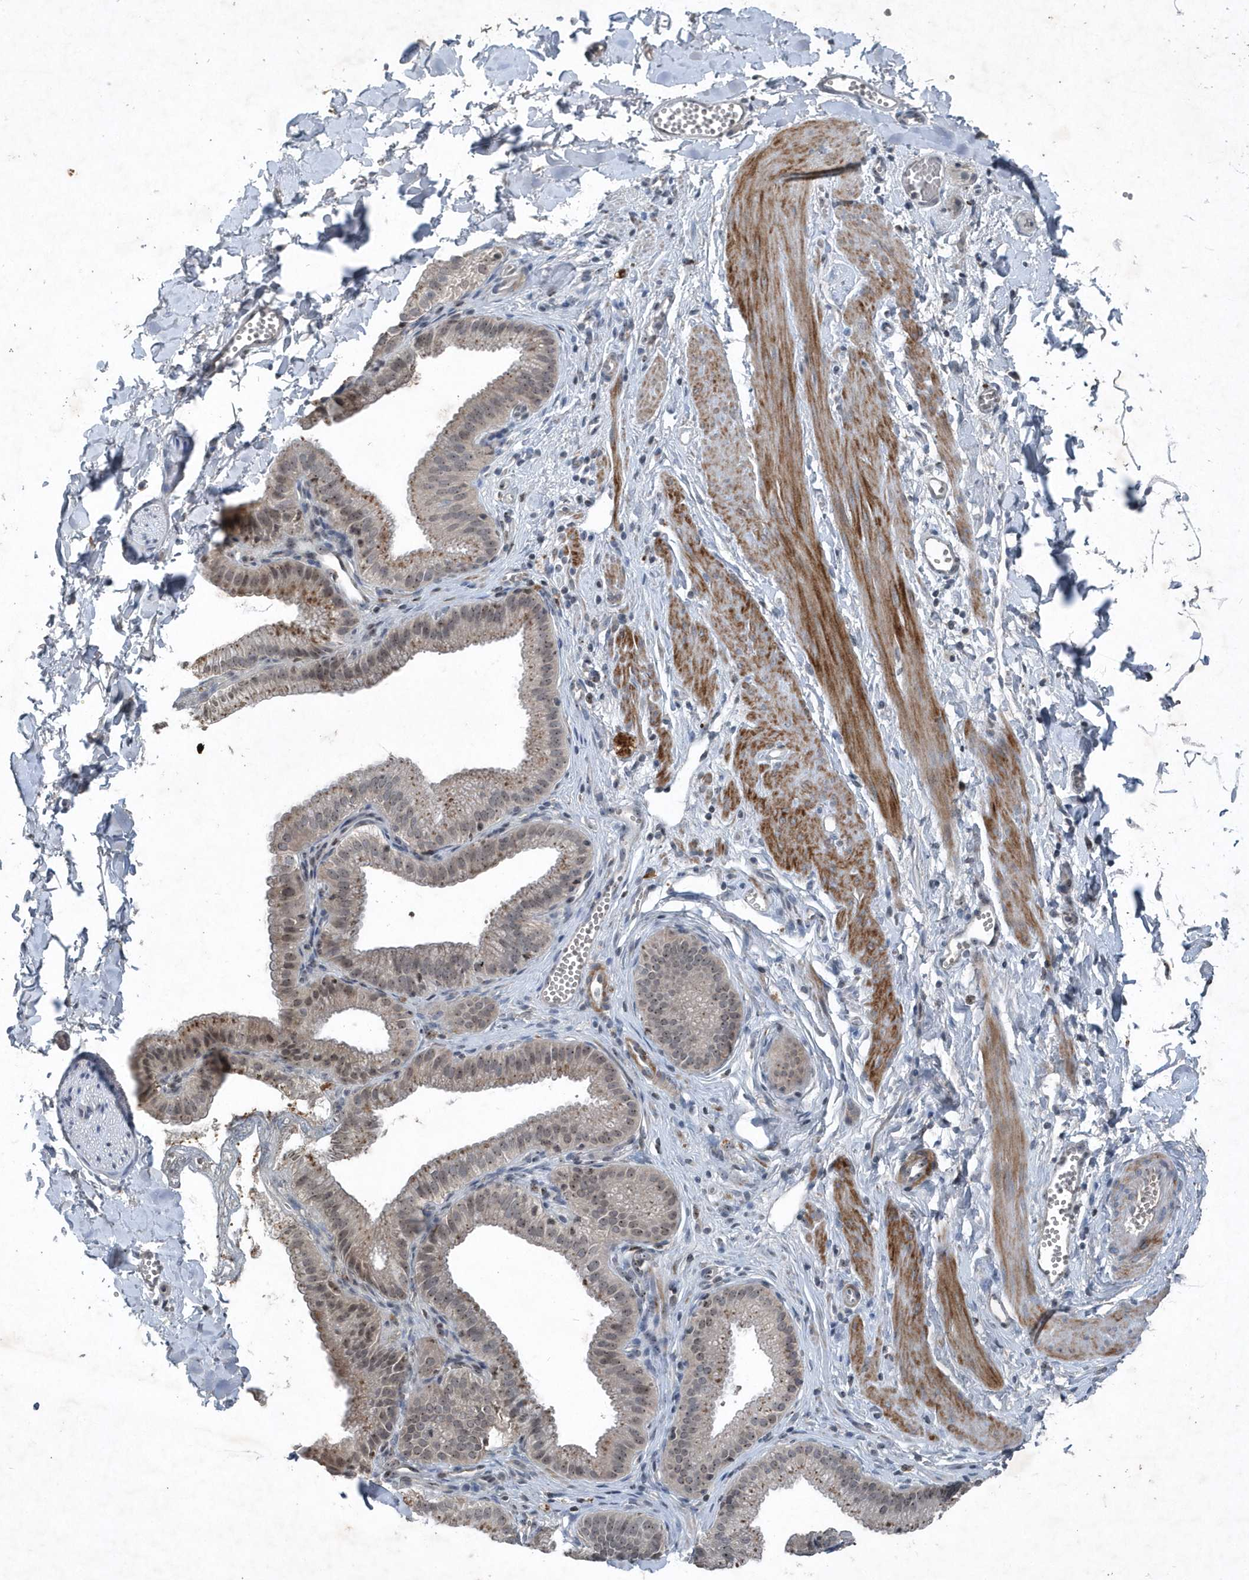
{"staining": {"intensity": "negative", "quantity": "none", "location": "none"}, "tissue": "adipose tissue", "cell_type": "Adipocytes", "image_type": "normal", "snomed": [{"axis": "morphology", "description": "Normal tissue, NOS"}, {"axis": "topography", "description": "Gallbladder"}, {"axis": "topography", "description": "Peripheral nerve tissue"}], "caption": "This is an immunohistochemistry (IHC) image of benign adipose tissue. There is no staining in adipocytes.", "gene": "QTRT2", "patient": {"sex": "male", "age": 38}}